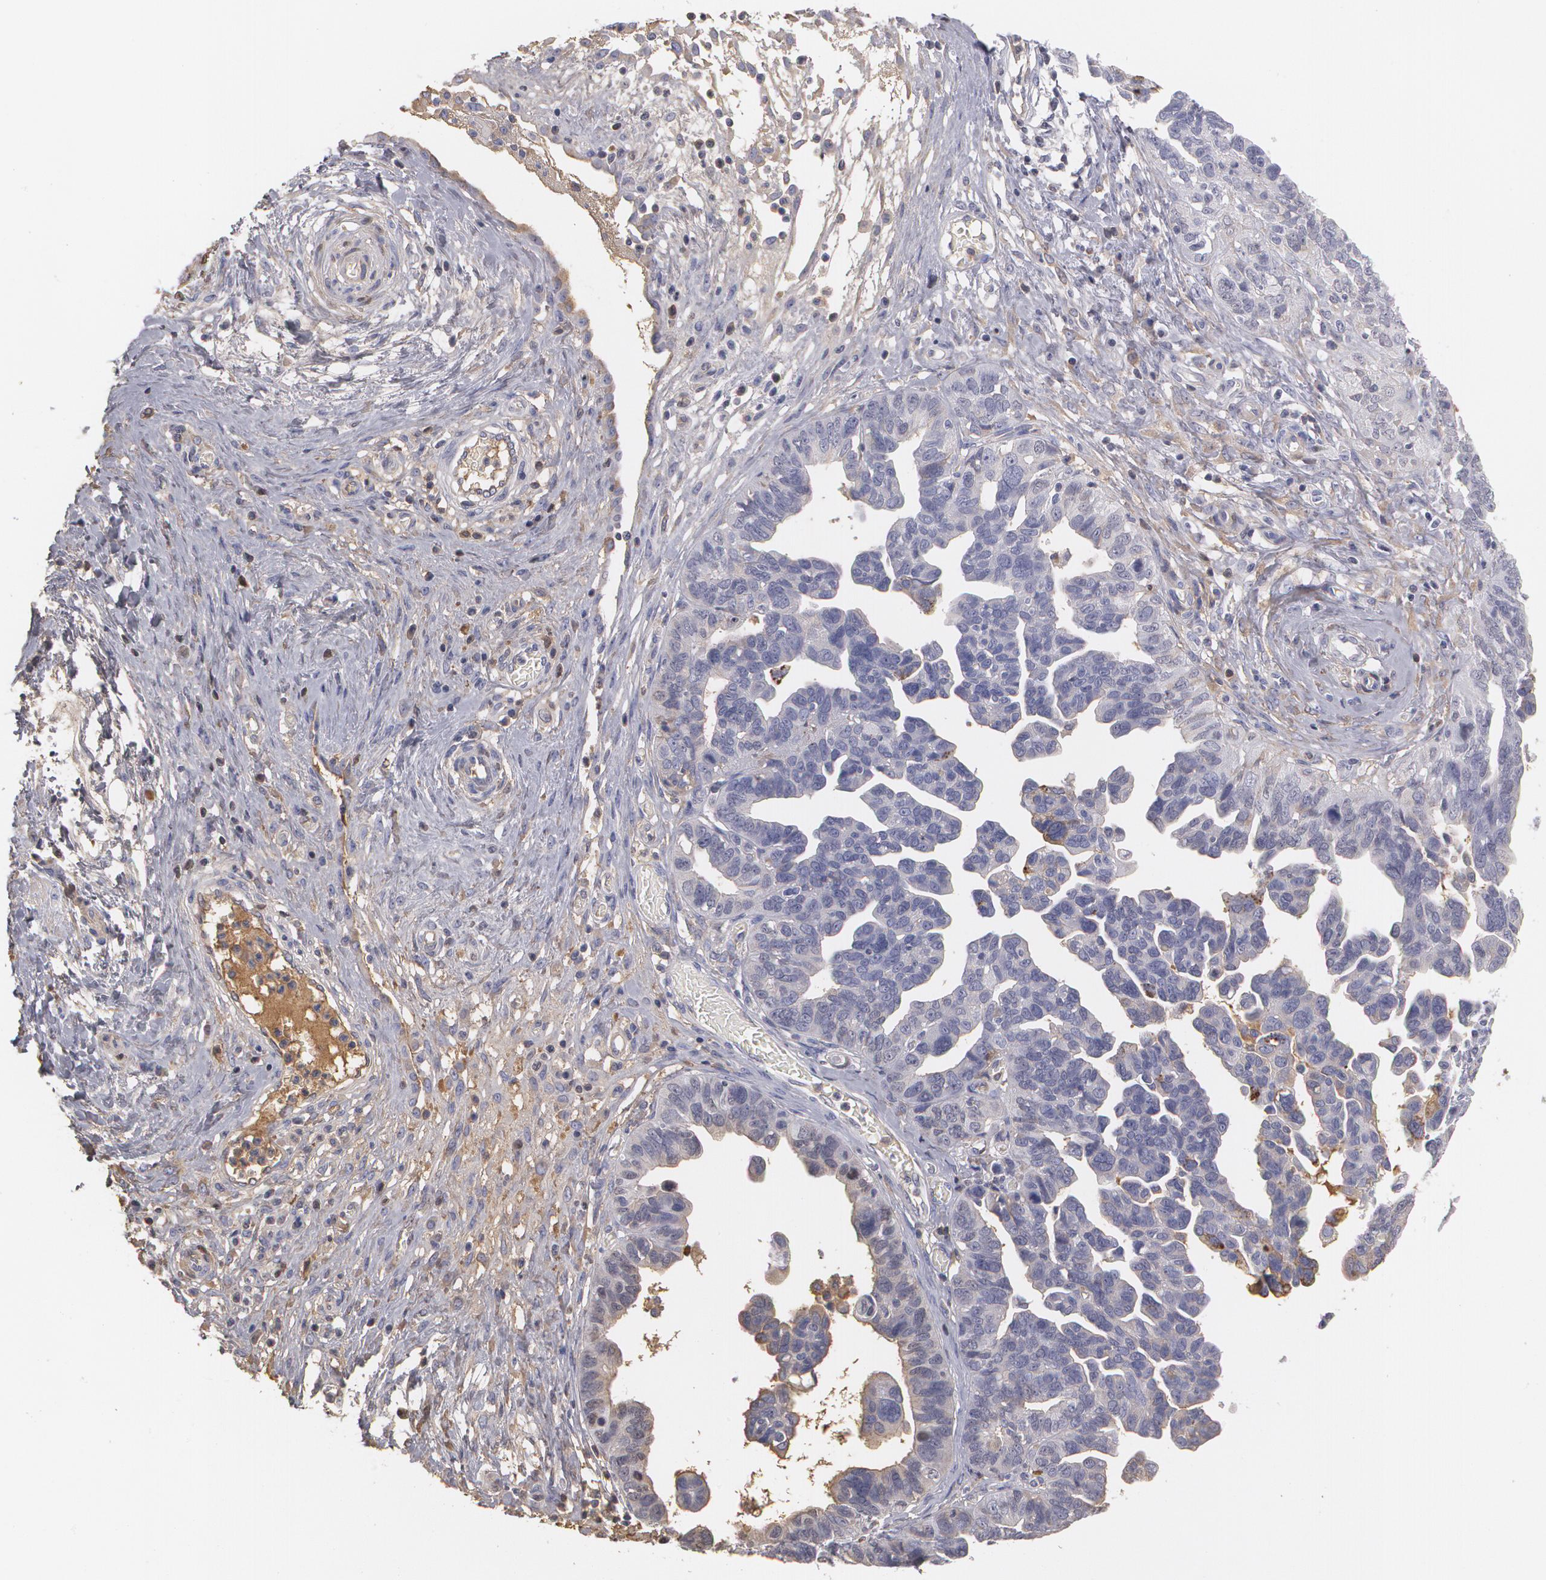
{"staining": {"intensity": "weak", "quantity": "<25%", "location": "cytoplasmic/membranous"}, "tissue": "ovarian cancer", "cell_type": "Tumor cells", "image_type": "cancer", "snomed": [{"axis": "morphology", "description": "Cystadenocarcinoma, serous, NOS"}, {"axis": "topography", "description": "Ovary"}], "caption": "The immunohistochemistry (IHC) photomicrograph has no significant staining in tumor cells of ovarian serous cystadenocarcinoma tissue.", "gene": "SERPINA1", "patient": {"sex": "female", "age": 64}}